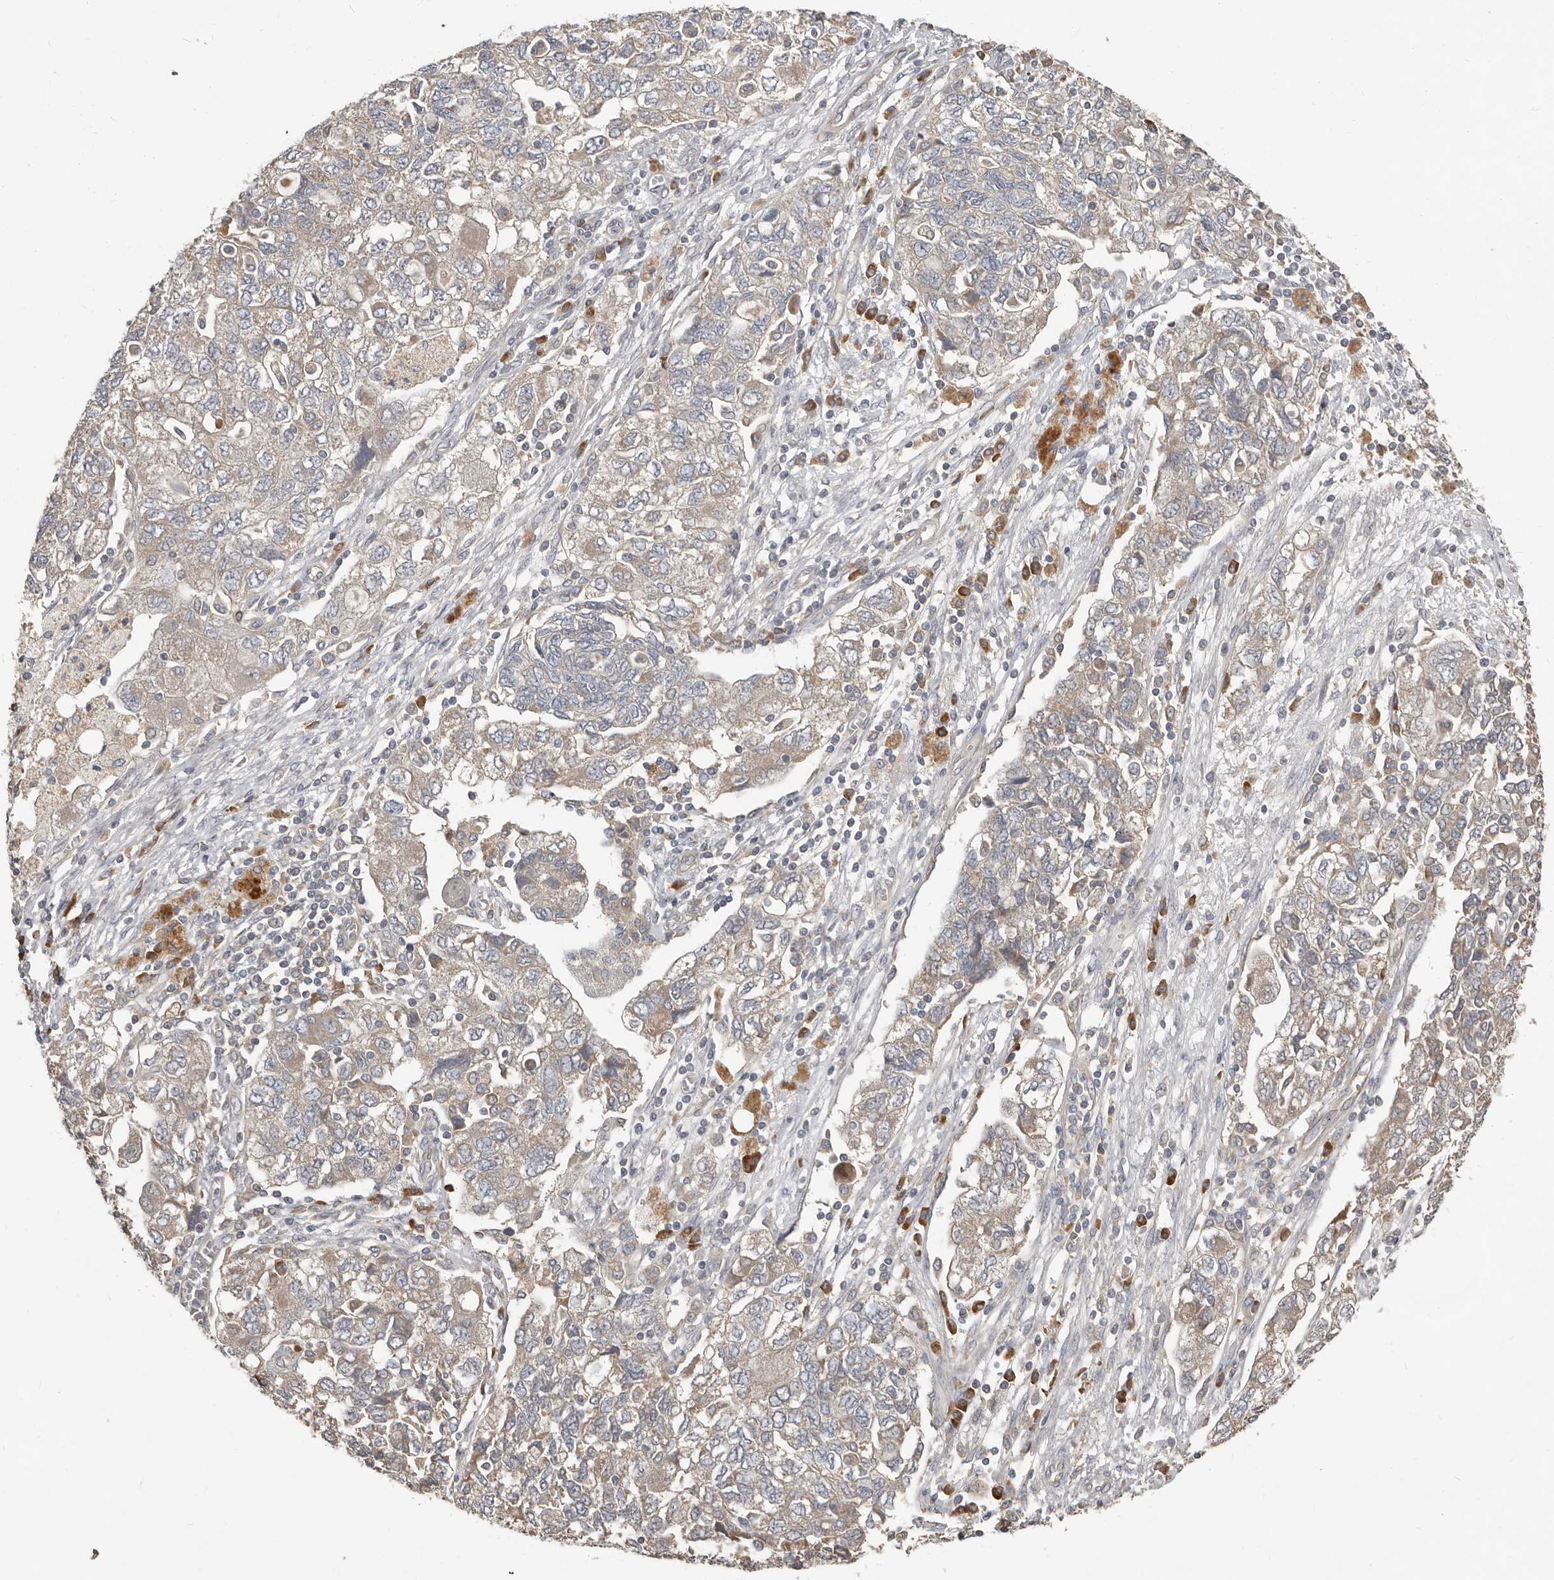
{"staining": {"intensity": "weak", "quantity": "<25%", "location": "cytoplasmic/membranous"}, "tissue": "ovarian cancer", "cell_type": "Tumor cells", "image_type": "cancer", "snomed": [{"axis": "morphology", "description": "Carcinoma, NOS"}, {"axis": "morphology", "description": "Cystadenocarcinoma, serous, NOS"}, {"axis": "topography", "description": "Ovary"}], "caption": "The image reveals no staining of tumor cells in serous cystadenocarcinoma (ovarian).", "gene": "AKNAD1", "patient": {"sex": "female", "age": 69}}